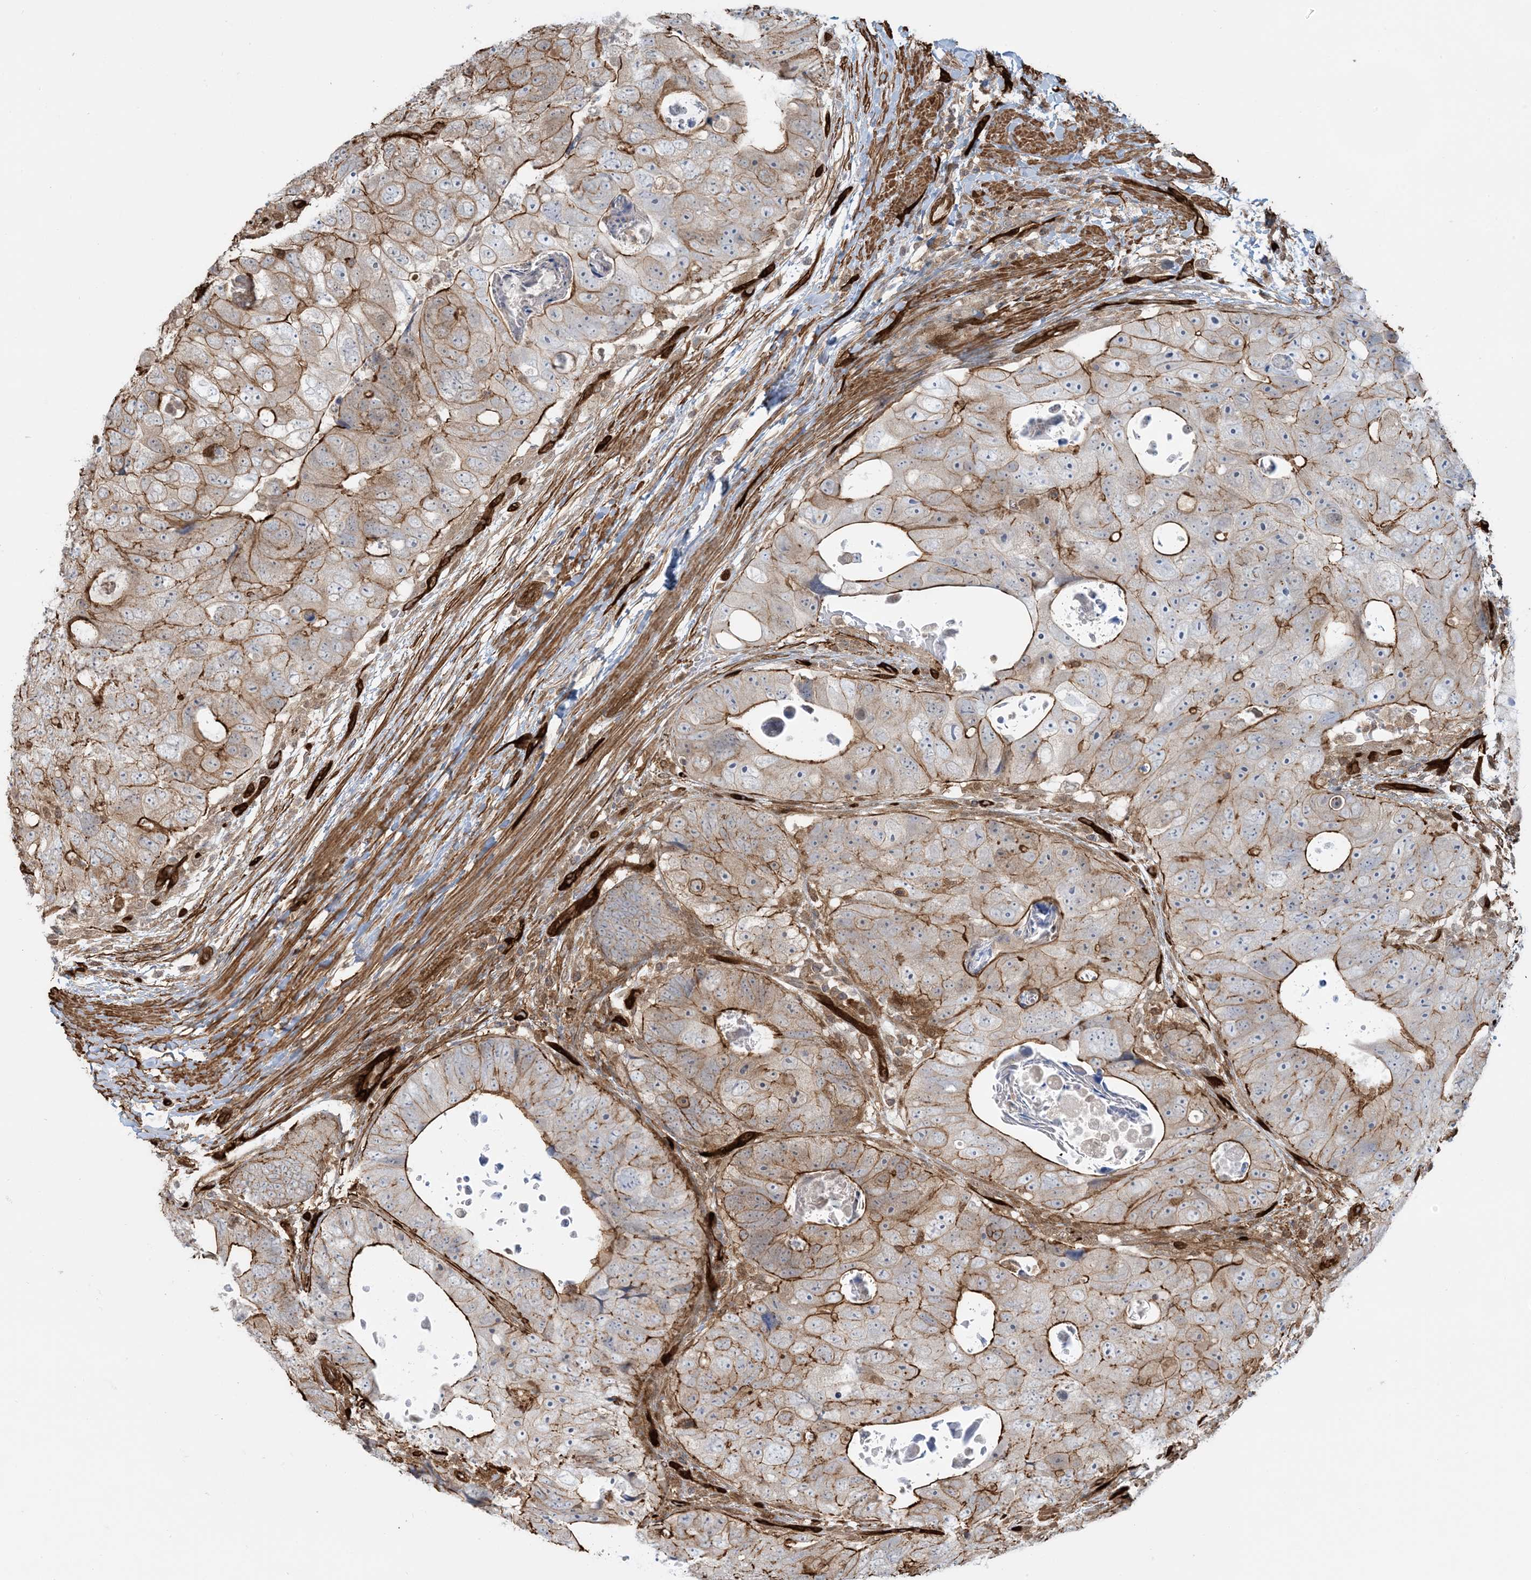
{"staining": {"intensity": "strong", "quantity": "25%-75%", "location": "cytoplasmic/membranous"}, "tissue": "colorectal cancer", "cell_type": "Tumor cells", "image_type": "cancer", "snomed": [{"axis": "morphology", "description": "Adenocarcinoma, NOS"}, {"axis": "topography", "description": "Rectum"}], "caption": "This is a histology image of IHC staining of adenocarcinoma (colorectal), which shows strong expression in the cytoplasmic/membranous of tumor cells.", "gene": "PPM1F", "patient": {"sex": "male", "age": 59}}